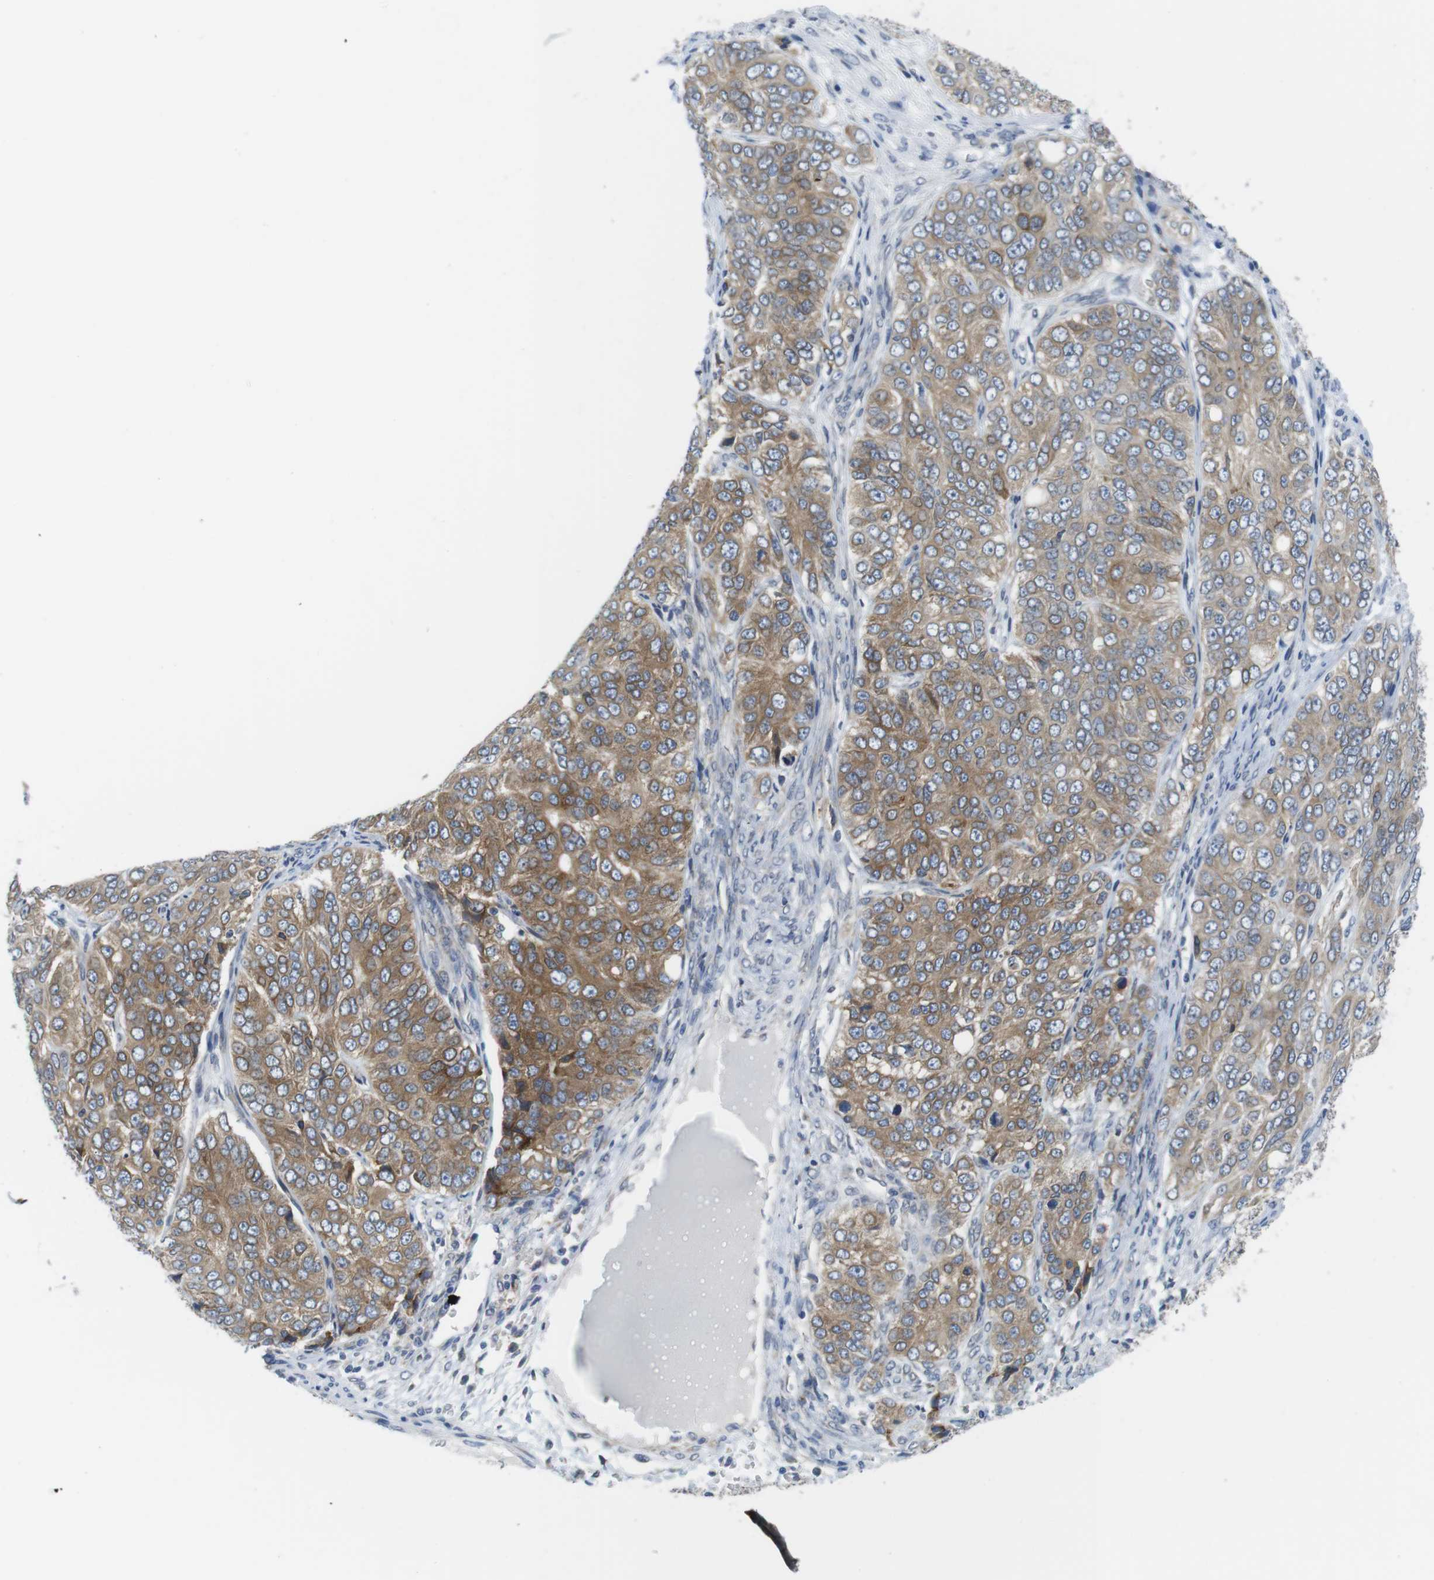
{"staining": {"intensity": "moderate", "quantity": "25%-75%", "location": "cytoplasmic/membranous"}, "tissue": "ovarian cancer", "cell_type": "Tumor cells", "image_type": "cancer", "snomed": [{"axis": "morphology", "description": "Carcinoma, endometroid"}, {"axis": "topography", "description": "Ovary"}], "caption": "Brown immunohistochemical staining in human ovarian endometroid carcinoma reveals moderate cytoplasmic/membranous positivity in about 25%-75% of tumor cells. (DAB = brown stain, brightfield microscopy at high magnification).", "gene": "ERGIC3", "patient": {"sex": "female", "age": 51}}